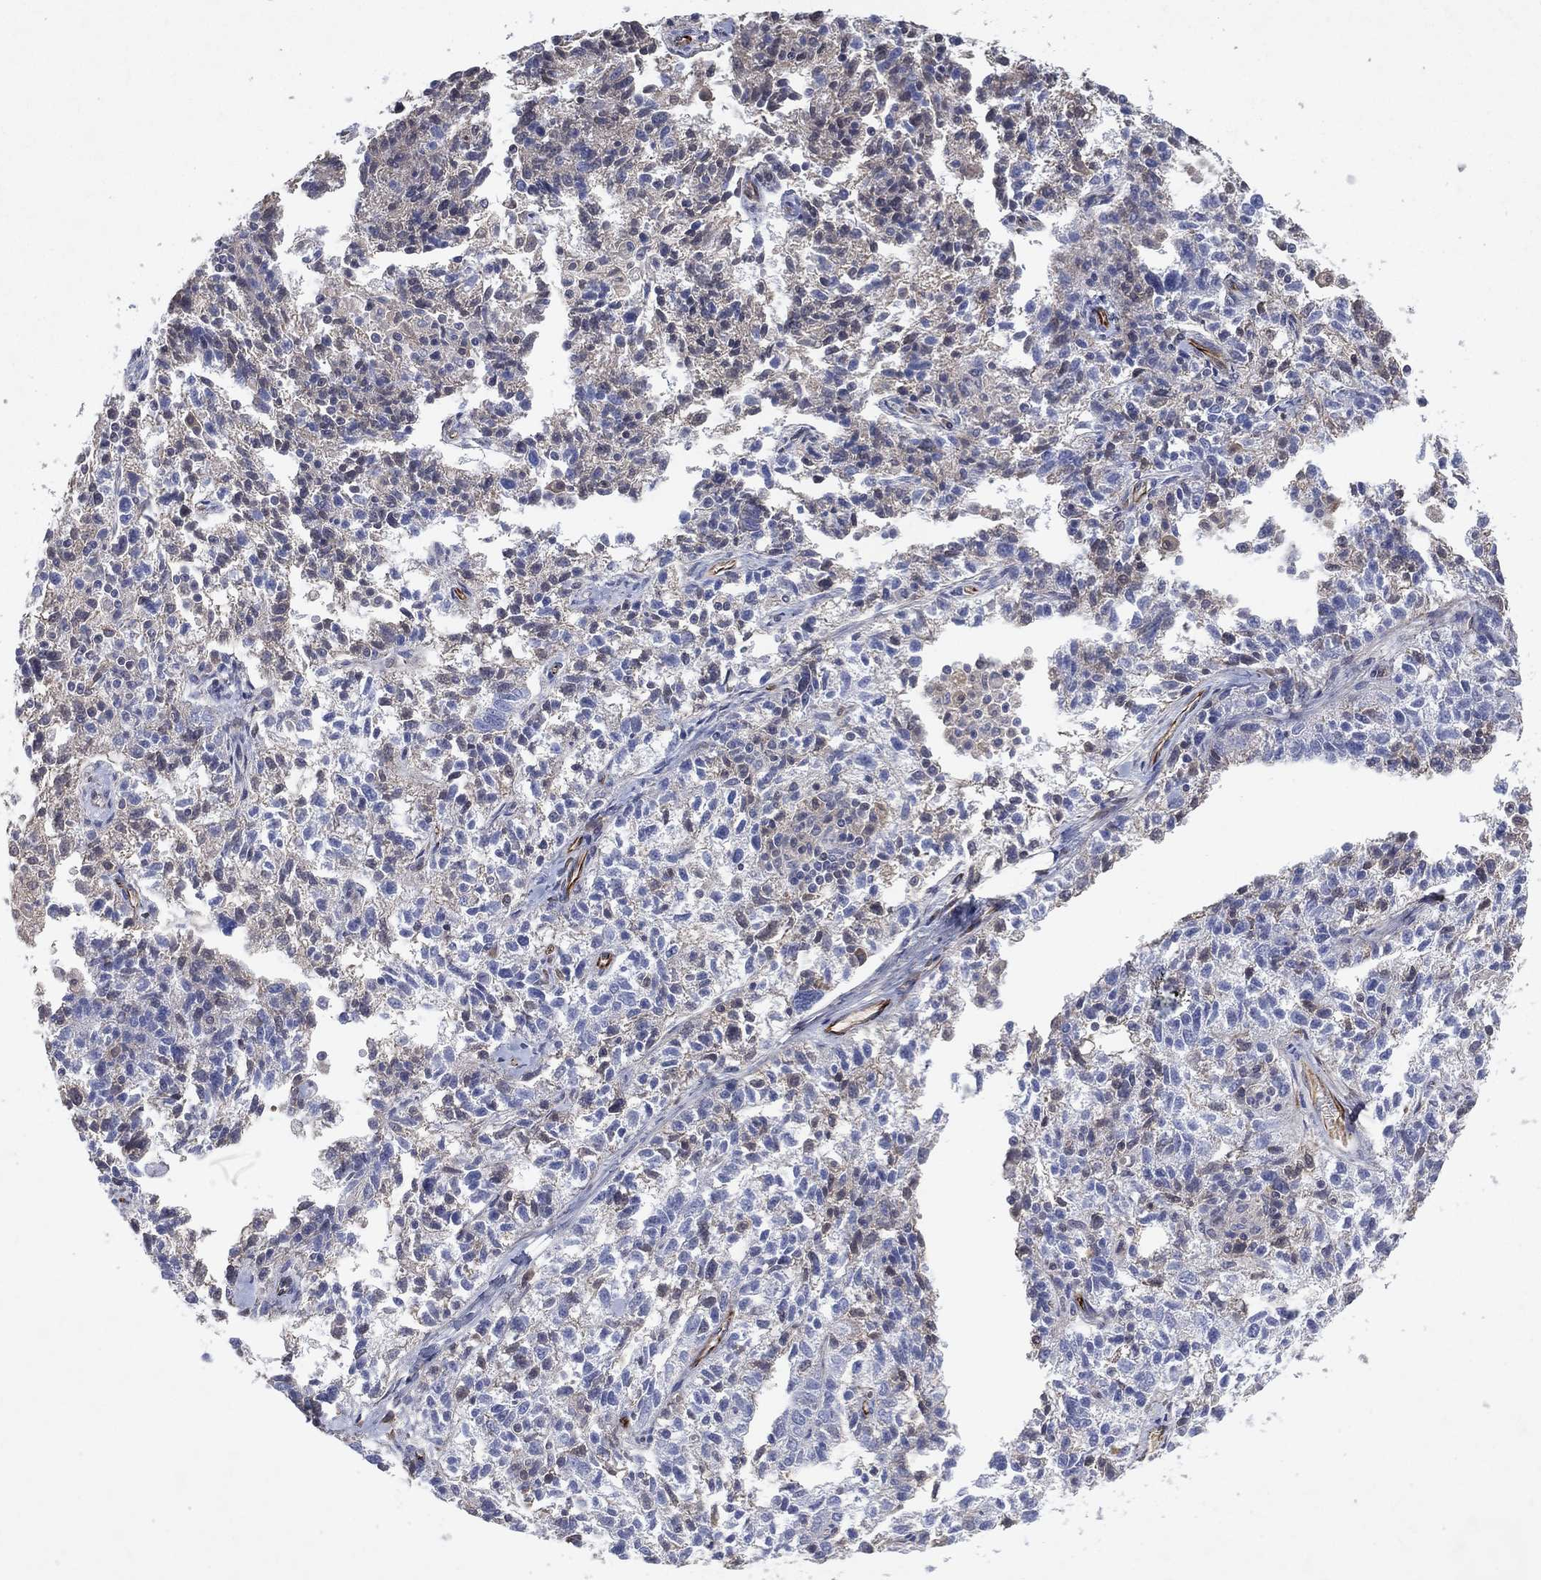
{"staining": {"intensity": "negative", "quantity": "none", "location": "none"}, "tissue": "ovarian cancer", "cell_type": "Tumor cells", "image_type": "cancer", "snomed": [{"axis": "morphology", "description": "Cystadenocarcinoma, serous, NOS"}, {"axis": "topography", "description": "Ovary"}], "caption": "IHC photomicrograph of ovarian cancer stained for a protein (brown), which demonstrates no positivity in tumor cells.", "gene": "FLI1", "patient": {"sex": "female", "age": 71}}